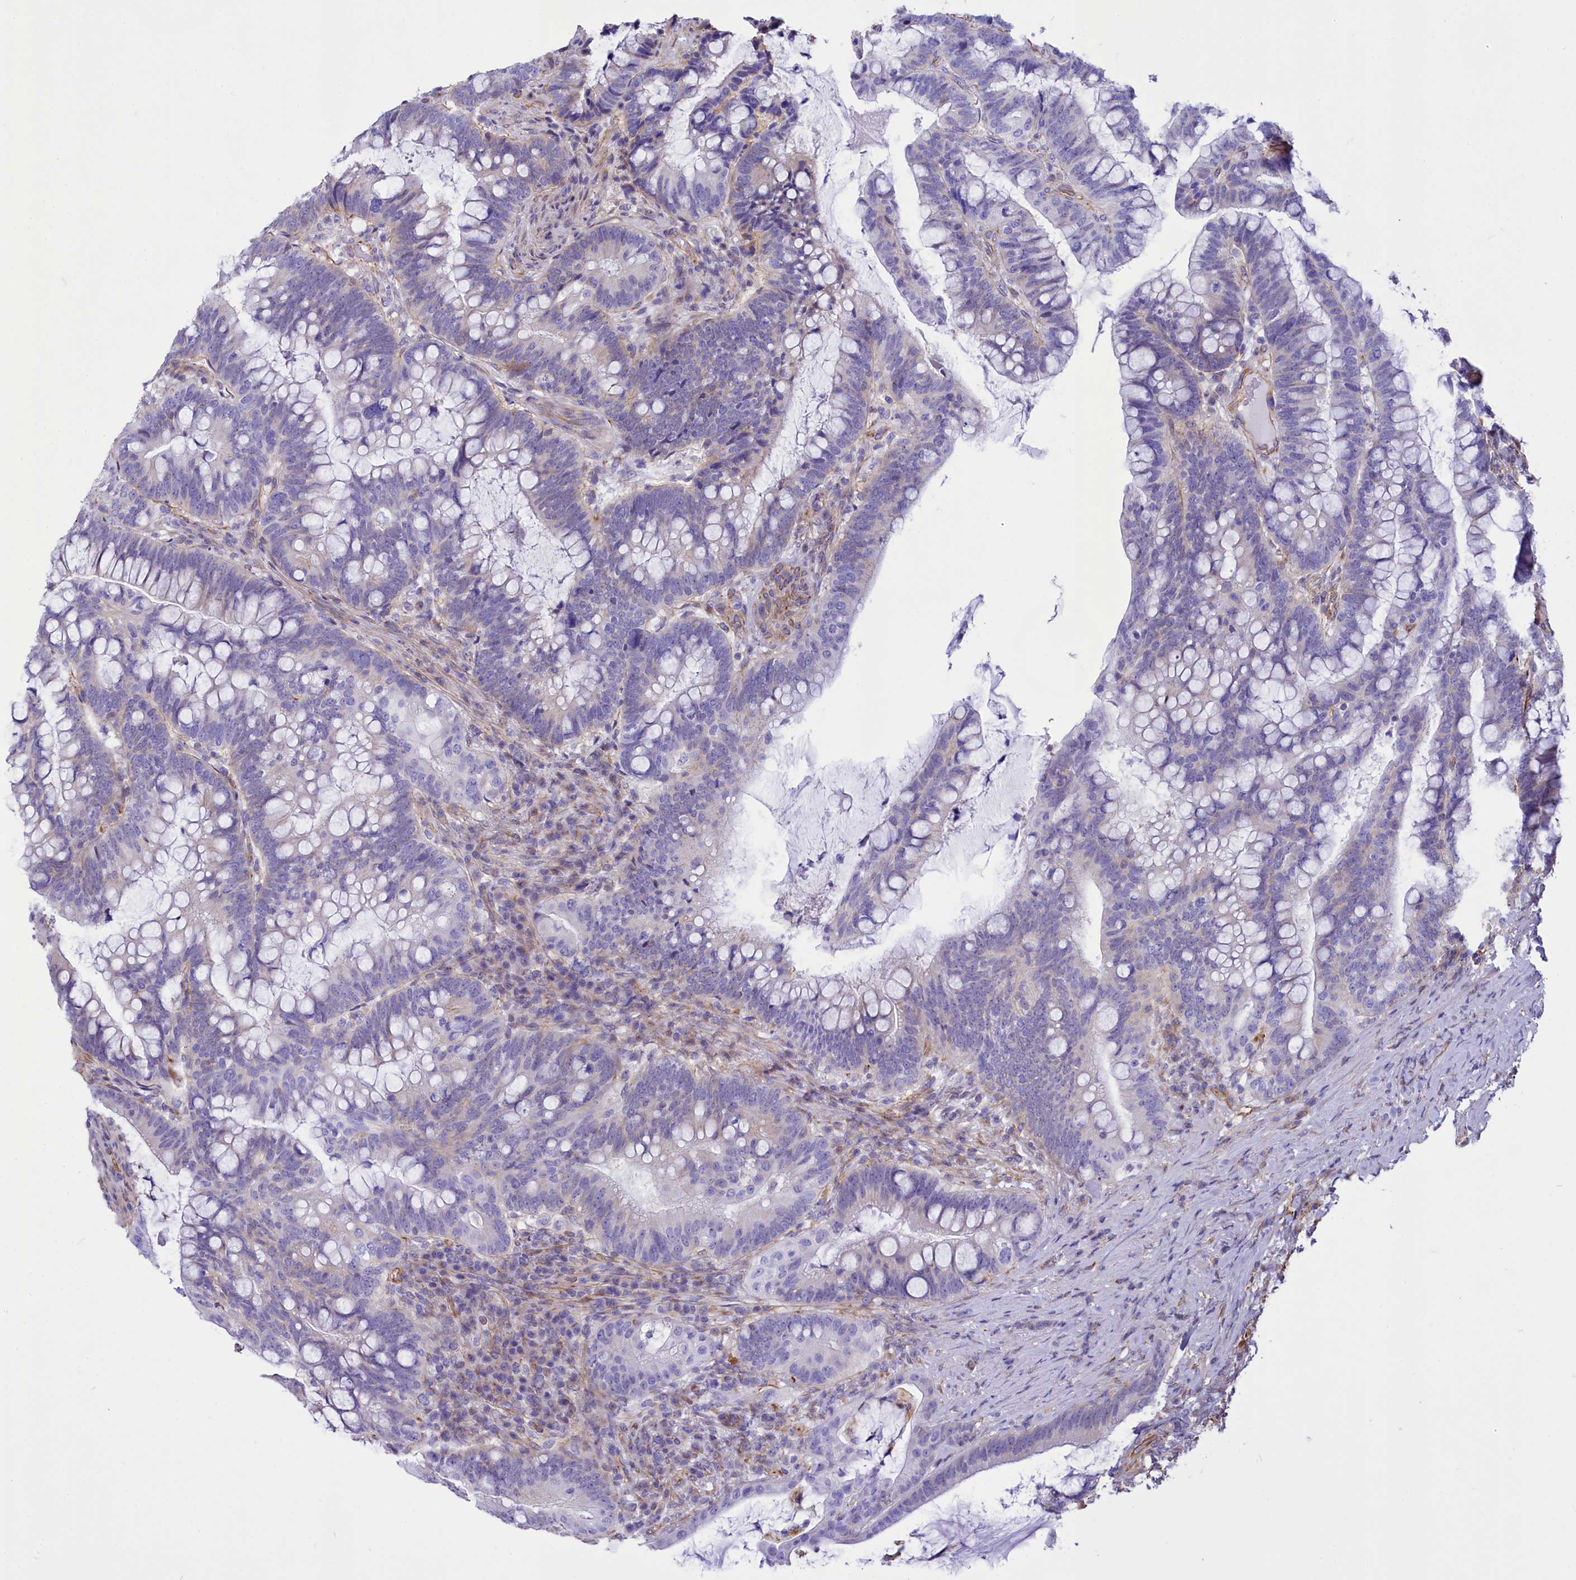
{"staining": {"intensity": "negative", "quantity": "none", "location": "none"}, "tissue": "colorectal cancer", "cell_type": "Tumor cells", "image_type": "cancer", "snomed": [{"axis": "morphology", "description": "Adenocarcinoma, NOS"}, {"axis": "topography", "description": "Colon"}], "caption": "A photomicrograph of human colorectal cancer (adenocarcinoma) is negative for staining in tumor cells. The staining is performed using DAB (3,3'-diaminobenzidine) brown chromogen with nuclei counter-stained in using hematoxylin.", "gene": "CD99", "patient": {"sex": "female", "age": 66}}